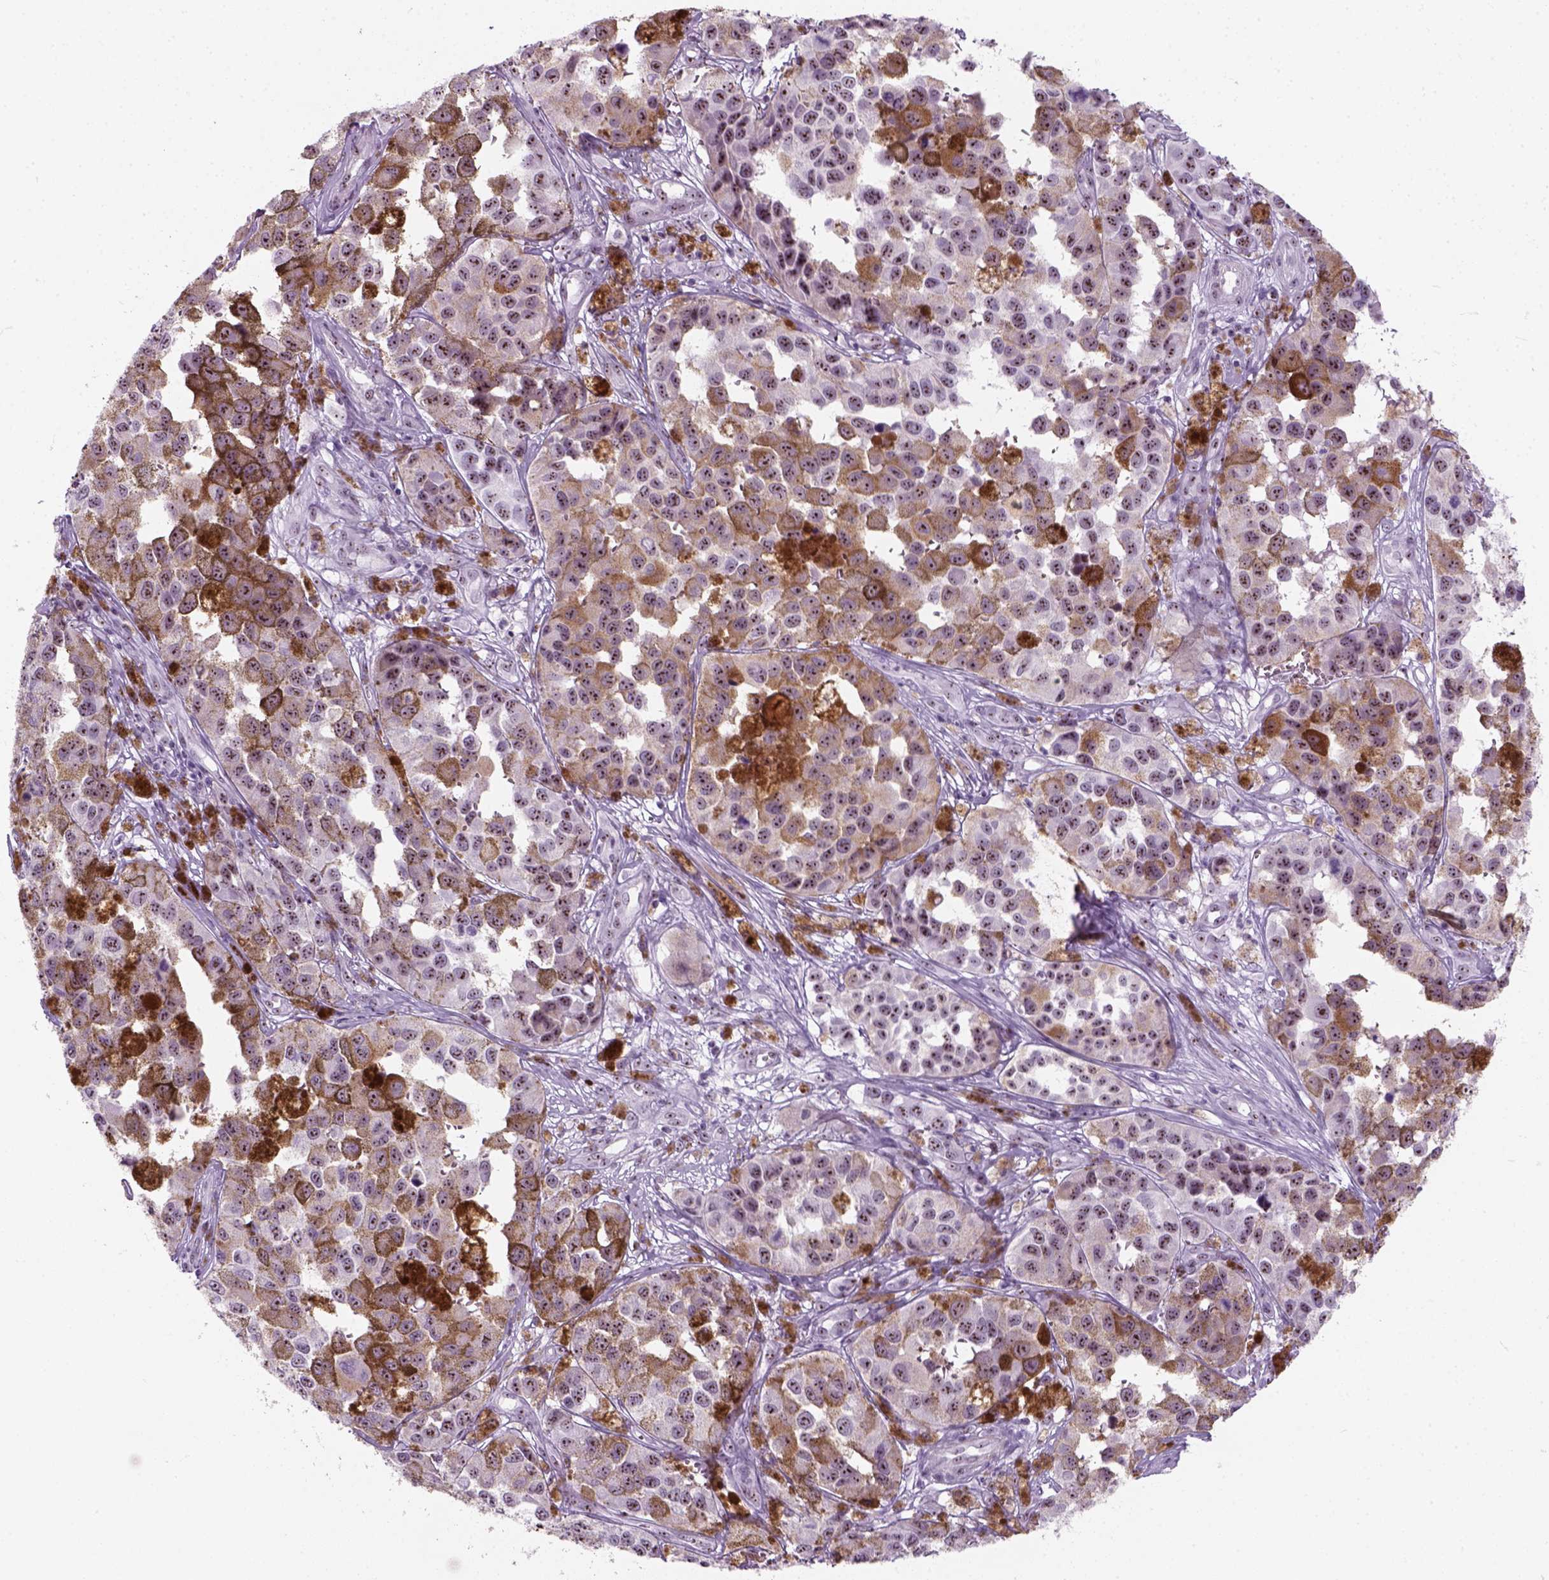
{"staining": {"intensity": "moderate", "quantity": ">75%", "location": "nuclear"}, "tissue": "melanoma", "cell_type": "Tumor cells", "image_type": "cancer", "snomed": [{"axis": "morphology", "description": "Malignant melanoma, NOS"}, {"axis": "topography", "description": "Skin"}], "caption": "Tumor cells display moderate nuclear positivity in about >75% of cells in melanoma.", "gene": "ZNF865", "patient": {"sex": "female", "age": 58}}